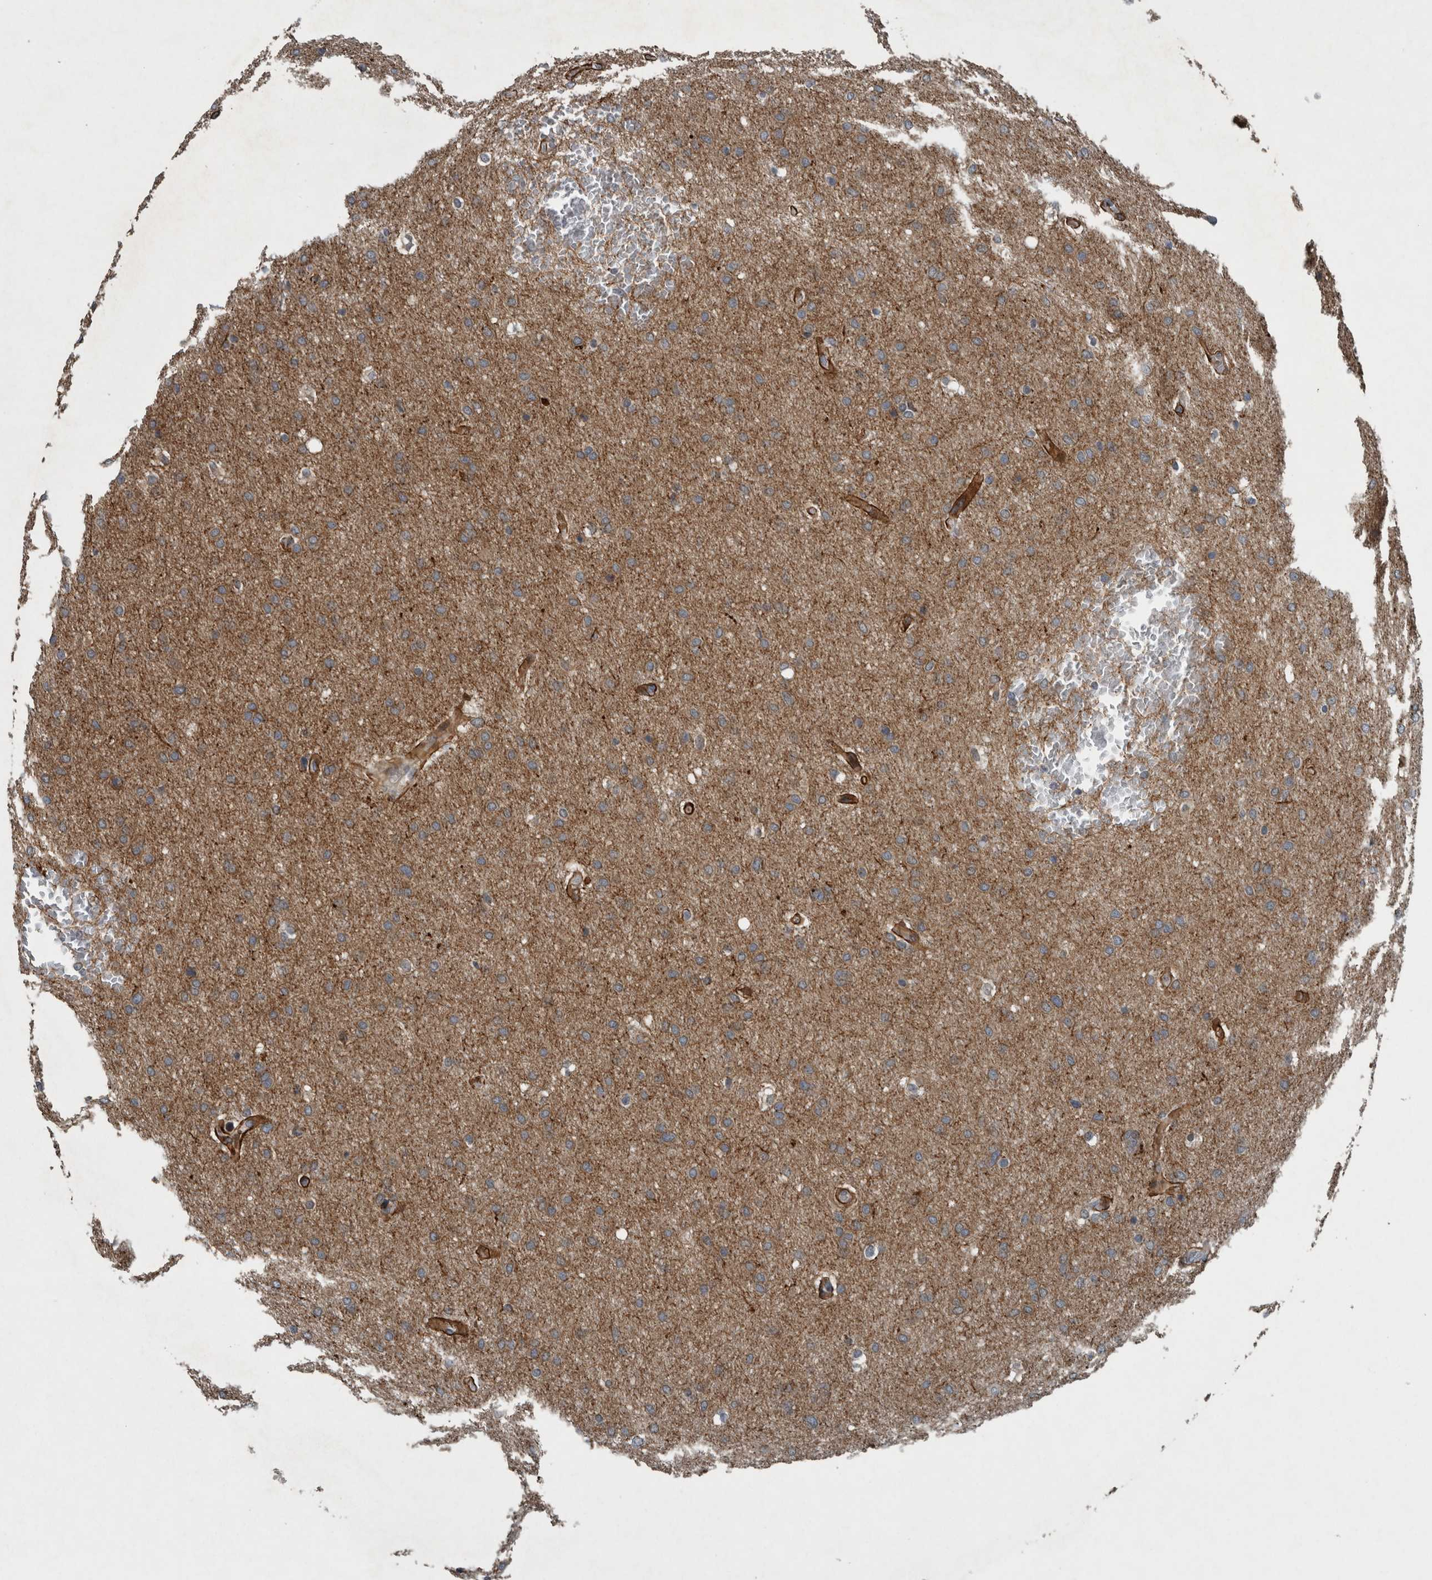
{"staining": {"intensity": "weak", "quantity": "25%-75%", "location": "cytoplasmic/membranous"}, "tissue": "glioma", "cell_type": "Tumor cells", "image_type": "cancer", "snomed": [{"axis": "morphology", "description": "Glioma, malignant, Low grade"}, {"axis": "topography", "description": "Brain"}], "caption": "This histopathology image demonstrates immunohistochemistry staining of human malignant low-grade glioma, with low weak cytoplasmic/membranous expression in approximately 25%-75% of tumor cells.", "gene": "ZNF345", "patient": {"sex": "female", "age": 37}}